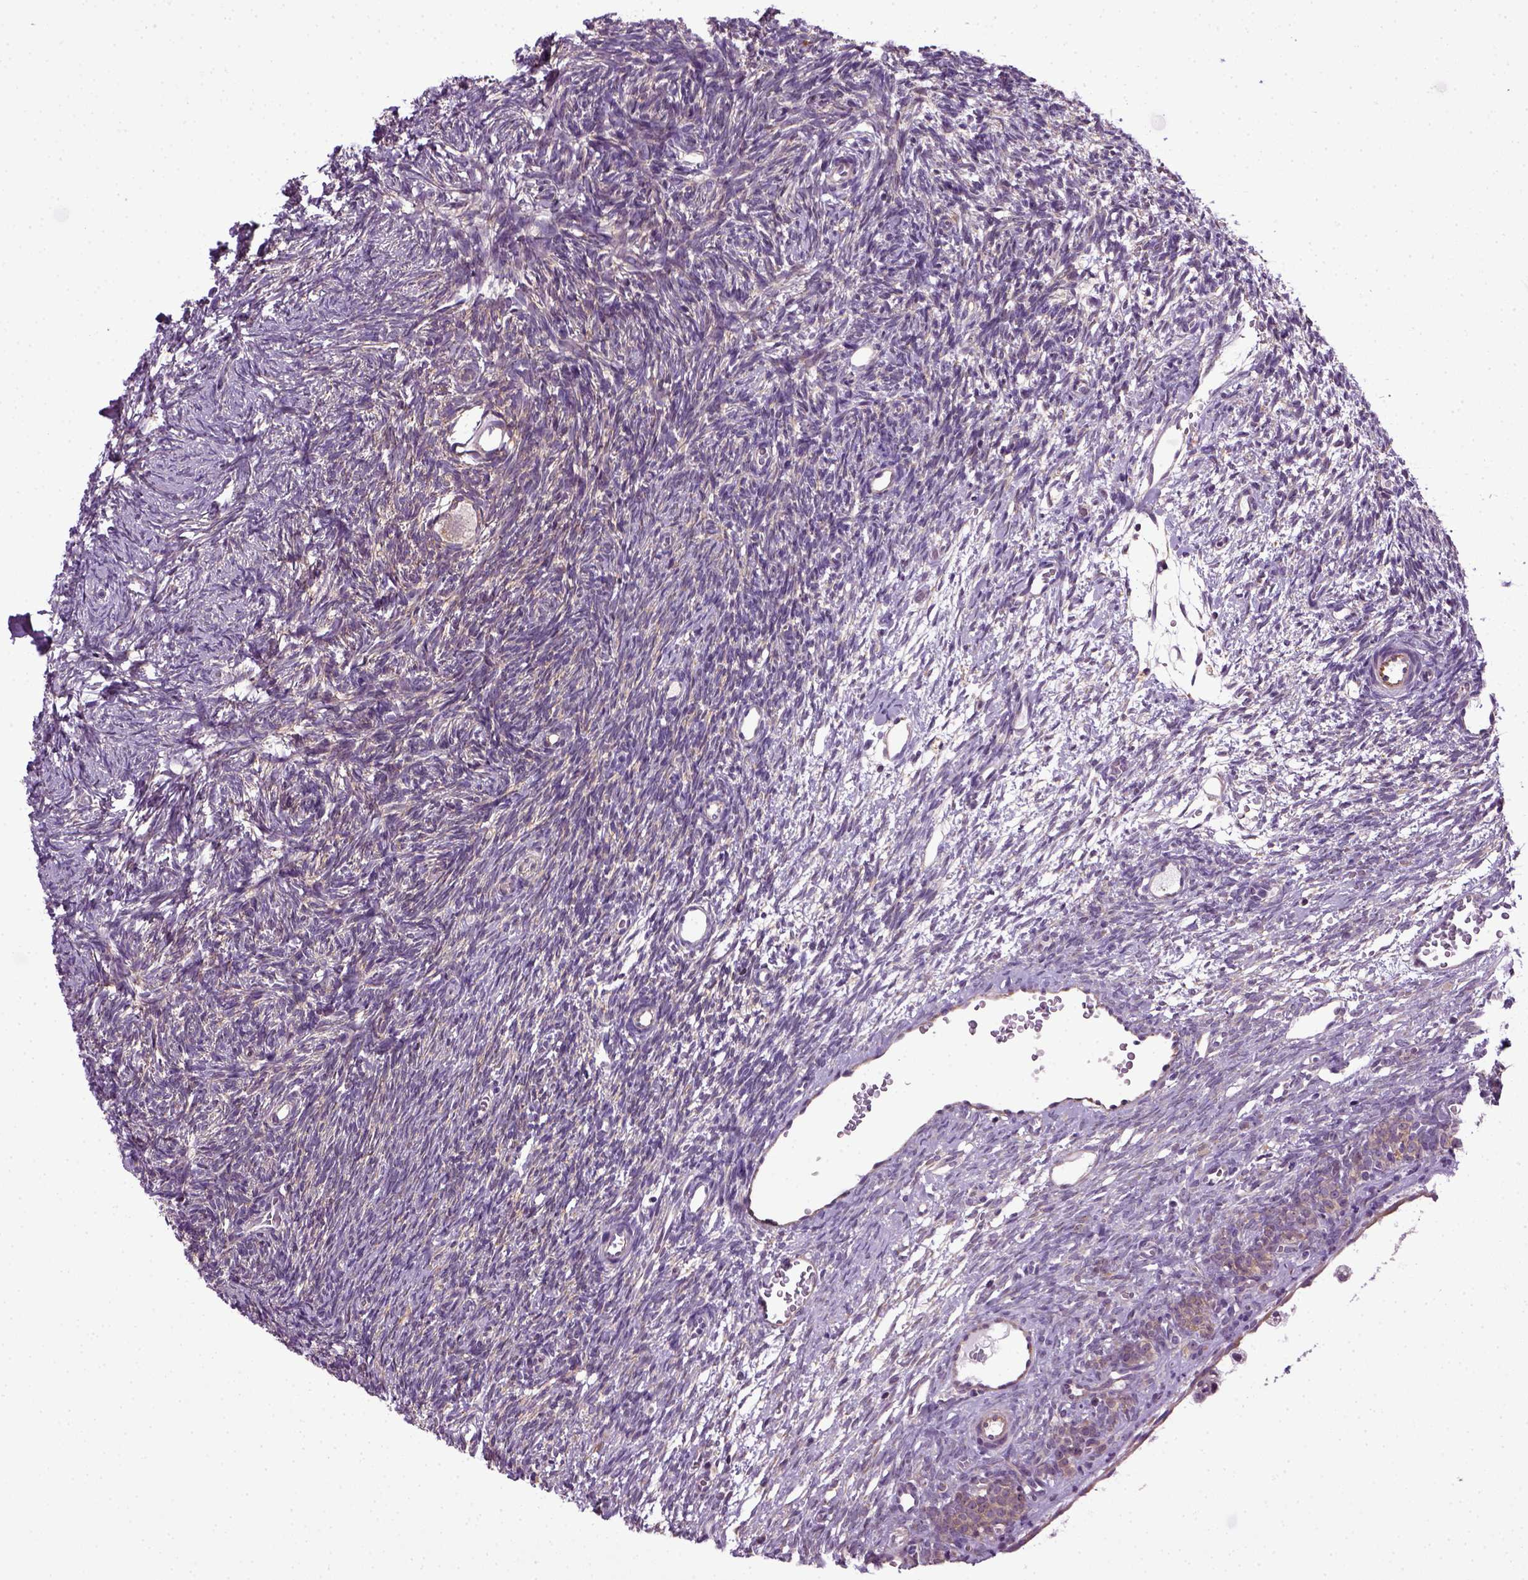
{"staining": {"intensity": "negative", "quantity": "none", "location": "none"}, "tissue": "ovary", "cell_type": "Follicle cells", "image_type": "normal", "snomed": [{"axis": "morphology", "description": "Normal tissue, NOS"}, {"axis": "topography", "description": "Ovary"}], "caption": "A histopathology image of ovary stained for a protein exhibits no brown staining in follicle cells.", "gene": "TPRG1", "patient": {"sex": "female", "age": 34}}